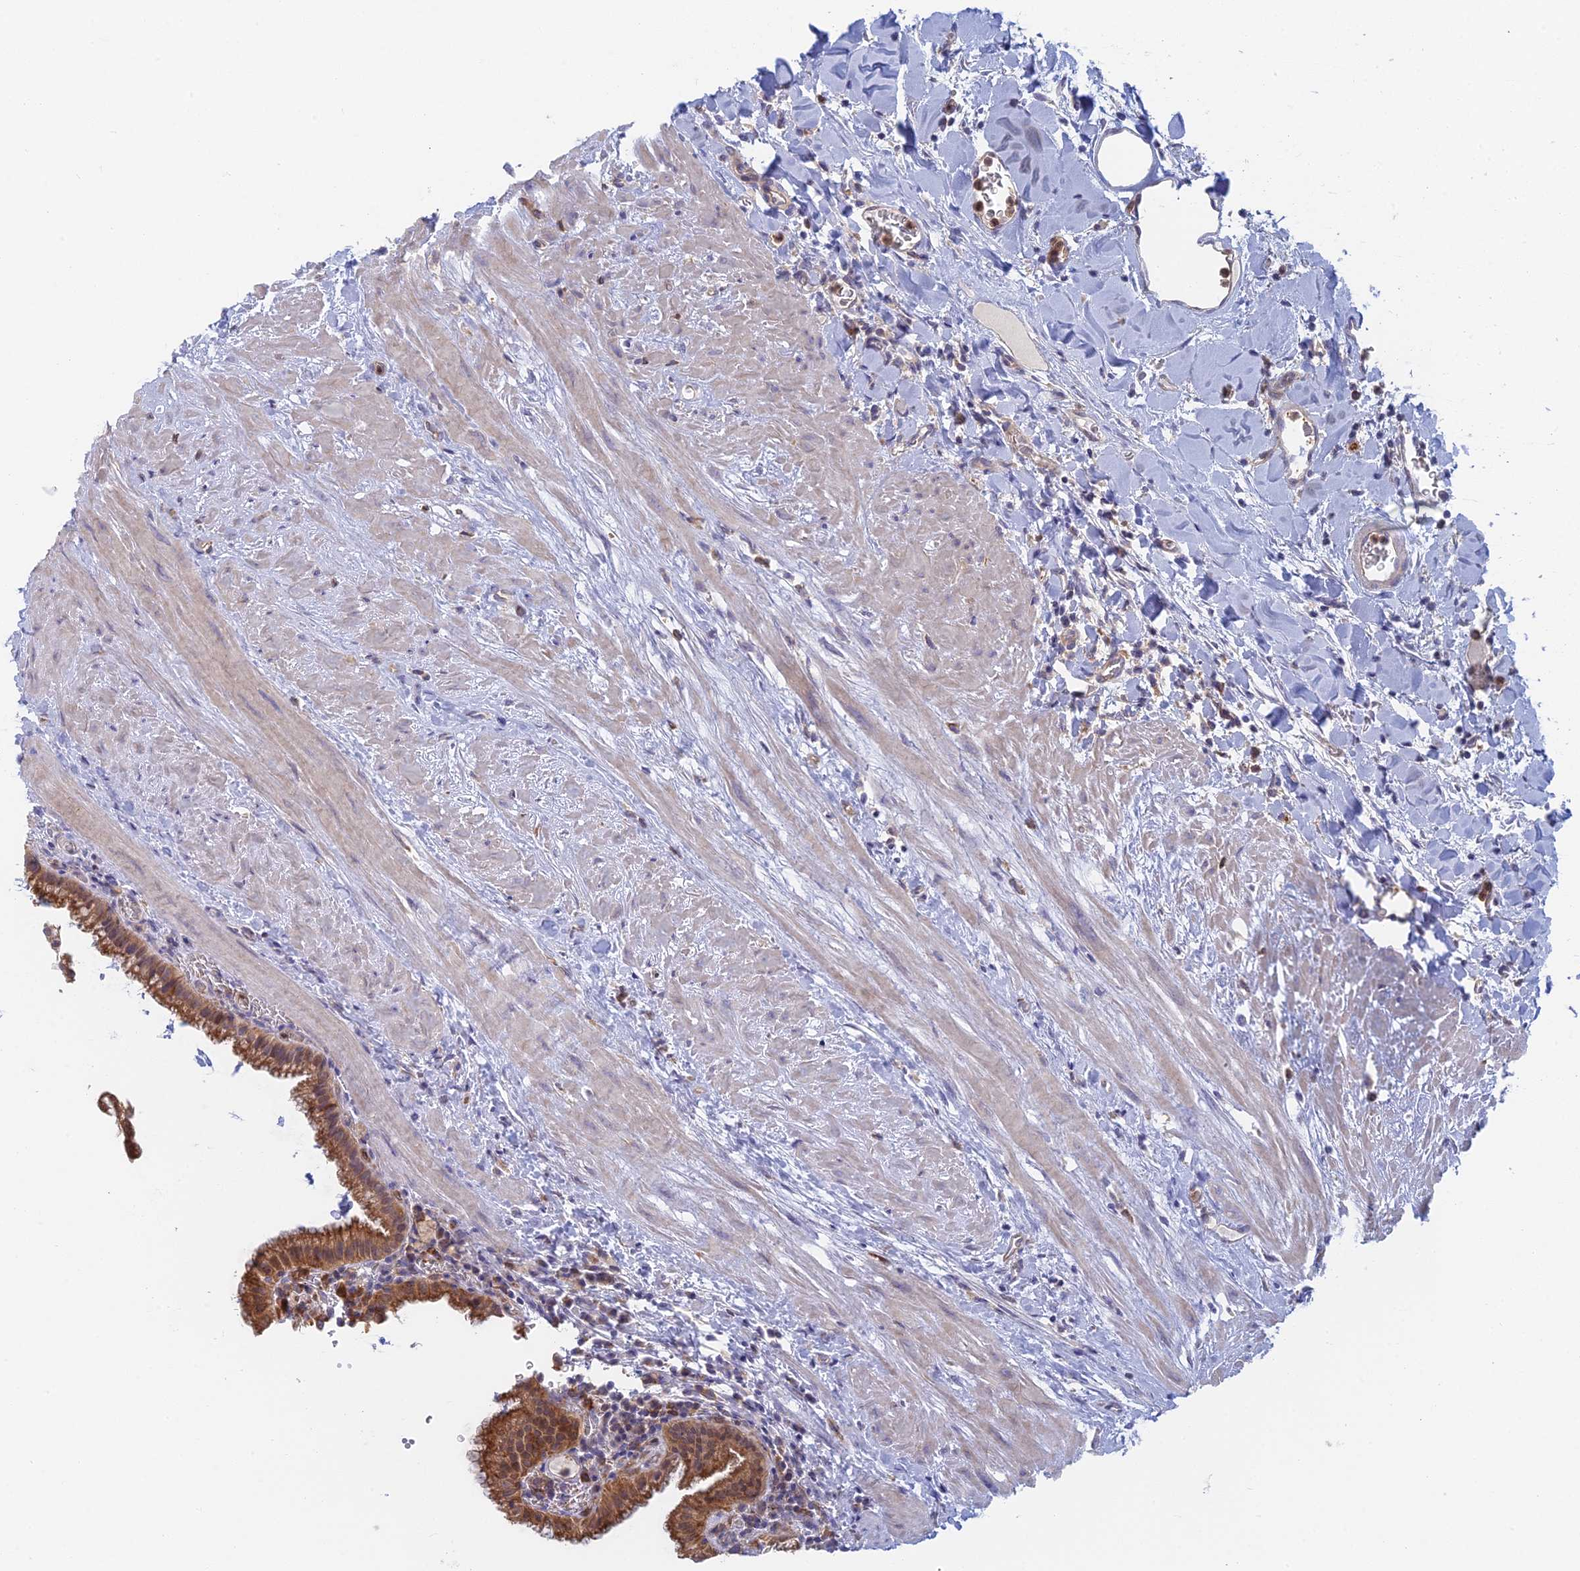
{"staining": {"intensity": "moderate", "quantity": ">75%", "location": "cytoplasmic/membranous"}, "tissue": "gallbladder", "cell_type": "Glandular cells", "image_type": "normal", "snomed": [{"axis": "morphology", "description": "Normal tissue, NOS"}, {"axis": "topography", "description": "Gallbladder"}], "caption": "The histopathology image demonstrates immunohistochemical staining of unremarkable gallbladder. There is moderate cytoplasmic/membranous positivity is appreciated in approximately >75% of glandular cells. Immunohistochemistry stains the protein of interest in brown and the nuclei are stained blue.", "gene": "STRN4", "patient": {"sex": "male", "age": 78}}